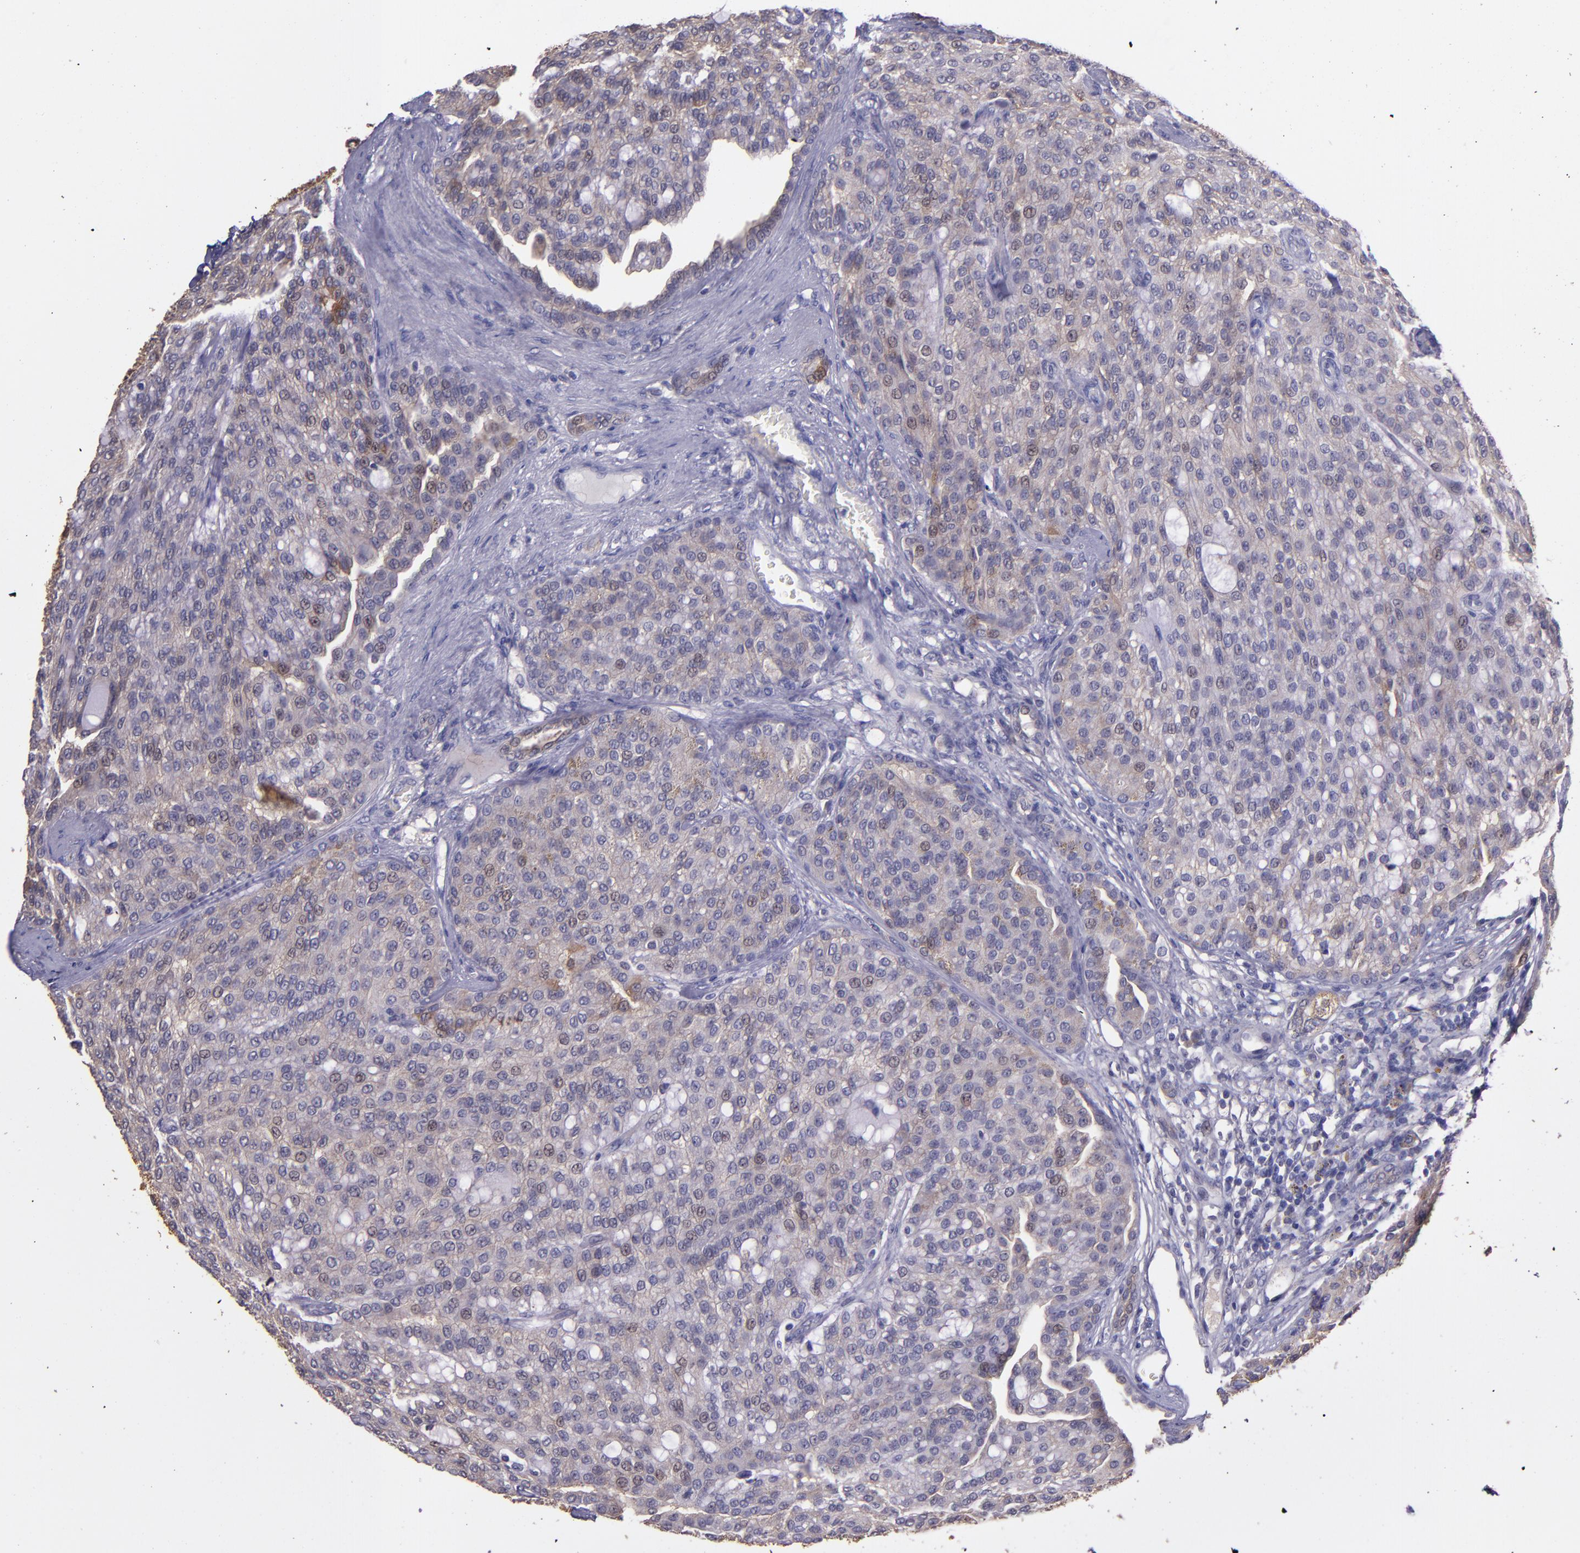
{"staining": {"intensity": "weak", "quantity": ">75%", "location": "cytoplasmic/membranous"}, "tissue": "renal cancer", "cell_type": "Tumor cells", "image_type": "cancer", "snomed": [{"axis": "morphology", "description": "Adenocarcinoma, NOS"}, {"axis": "topography", "description": "Kidney"}], "caption": "High-magnification brightfield microscopy of renal adenocarcinoma stained with DAB (3,3'-diaminobenzidine) (brown) and counterstained with hematoxylin (blue). tumor cells exhibit weak cytoplasmic/membranous positivity is appreciated in about>75% of cells.", "gene": "PAPPA", "patient": {"sex": "male", "age": 63}}